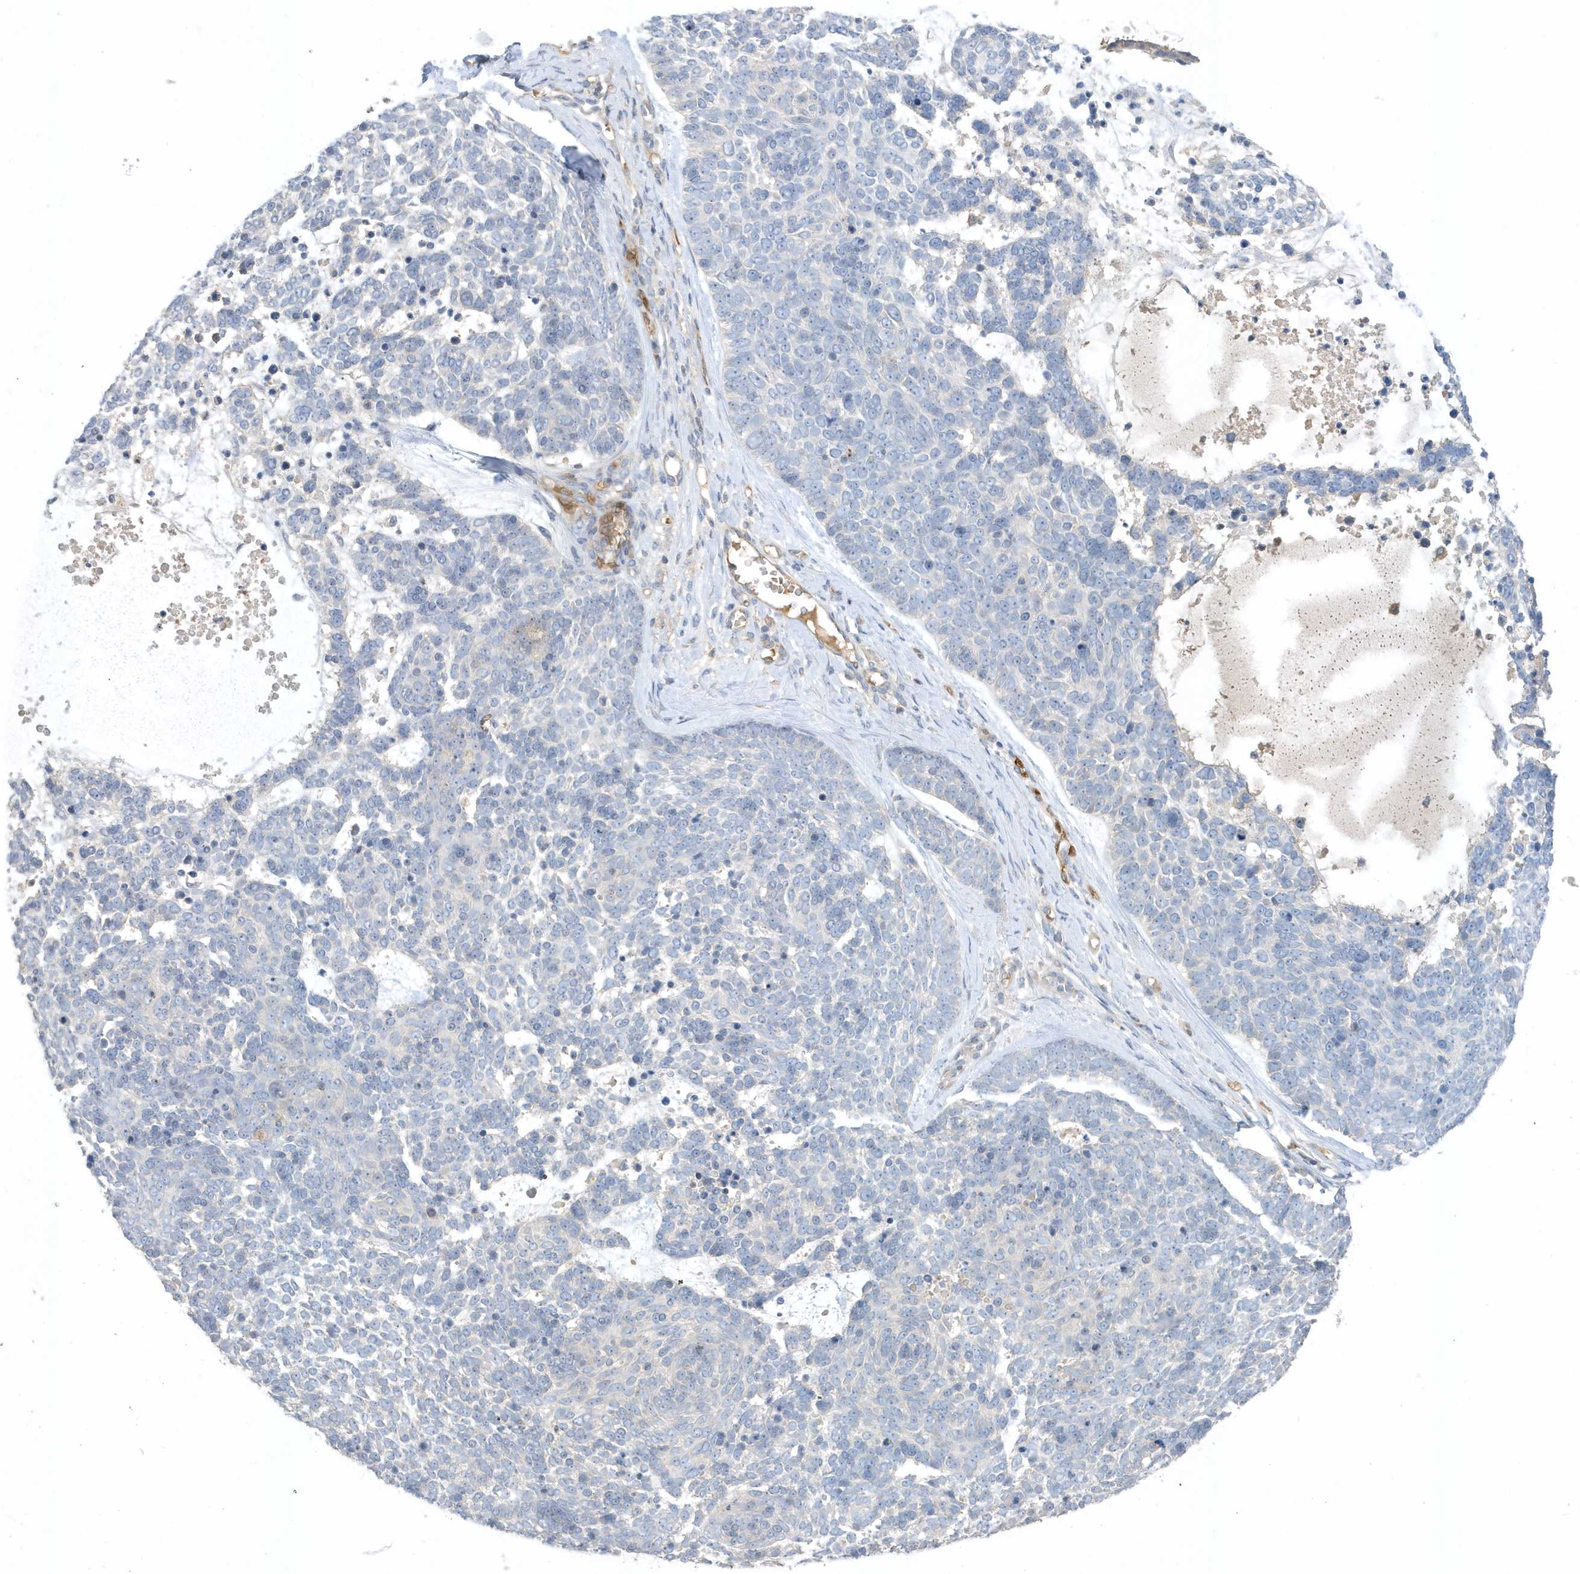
{"staining": {"intensity": "negative", "quantity": "none", "location": "none"}, "tissue": "skin cancer", "cell_type": "Tumor cells", "image_type": "cancer", "snomed": [{"axis": "morphology", "description": "Basal cell carcinoma"}, {"axis": "topography", "description": "Skin"}], "caption": "Image shows no significant protein expression in tumor cells of basal cell carcinoma (skin).", "gene": "USP53", "patient": {"sex": "female", "age": 81}}